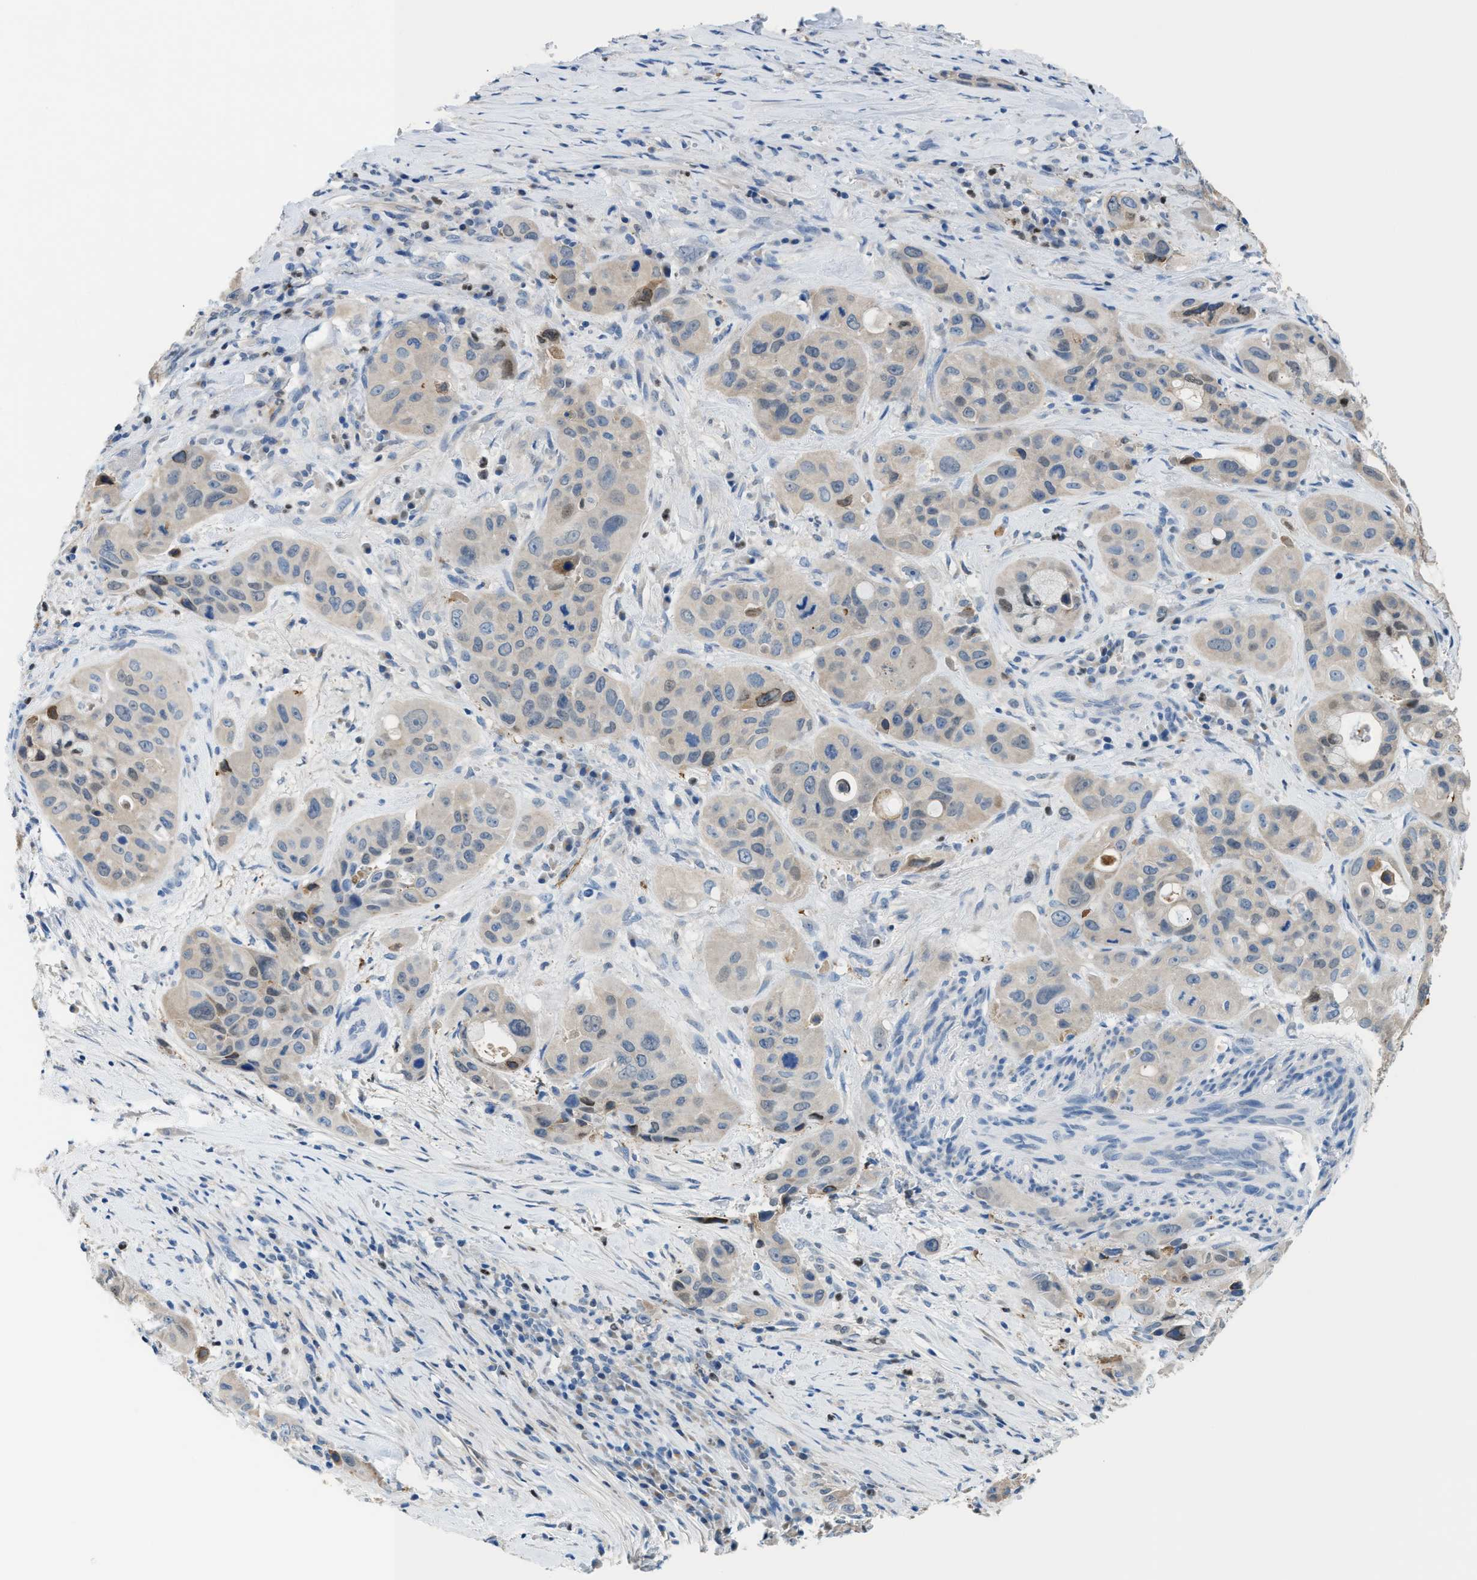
{"staining": {"intensity": "weak", "quantity": "<25%", "location": "cytoplasmic/membranous"}, "tissue": "pancreatic cancer", "cell_type": "Tumor cells", "image_type": "cancer", "snomed": [{"axis": "morphology", "description": "Adenocarcinoma, NOS"}, {"axis": "topography", "description": "Pancreas"}], "caption": "An immunohistochemistry (IHC) image of pancreatic cancer is shown. There is no staining in tumor cells of pancreatic cancer.", "gene": "PPM1D", "patient": {"sex": "male", "age": 53}}